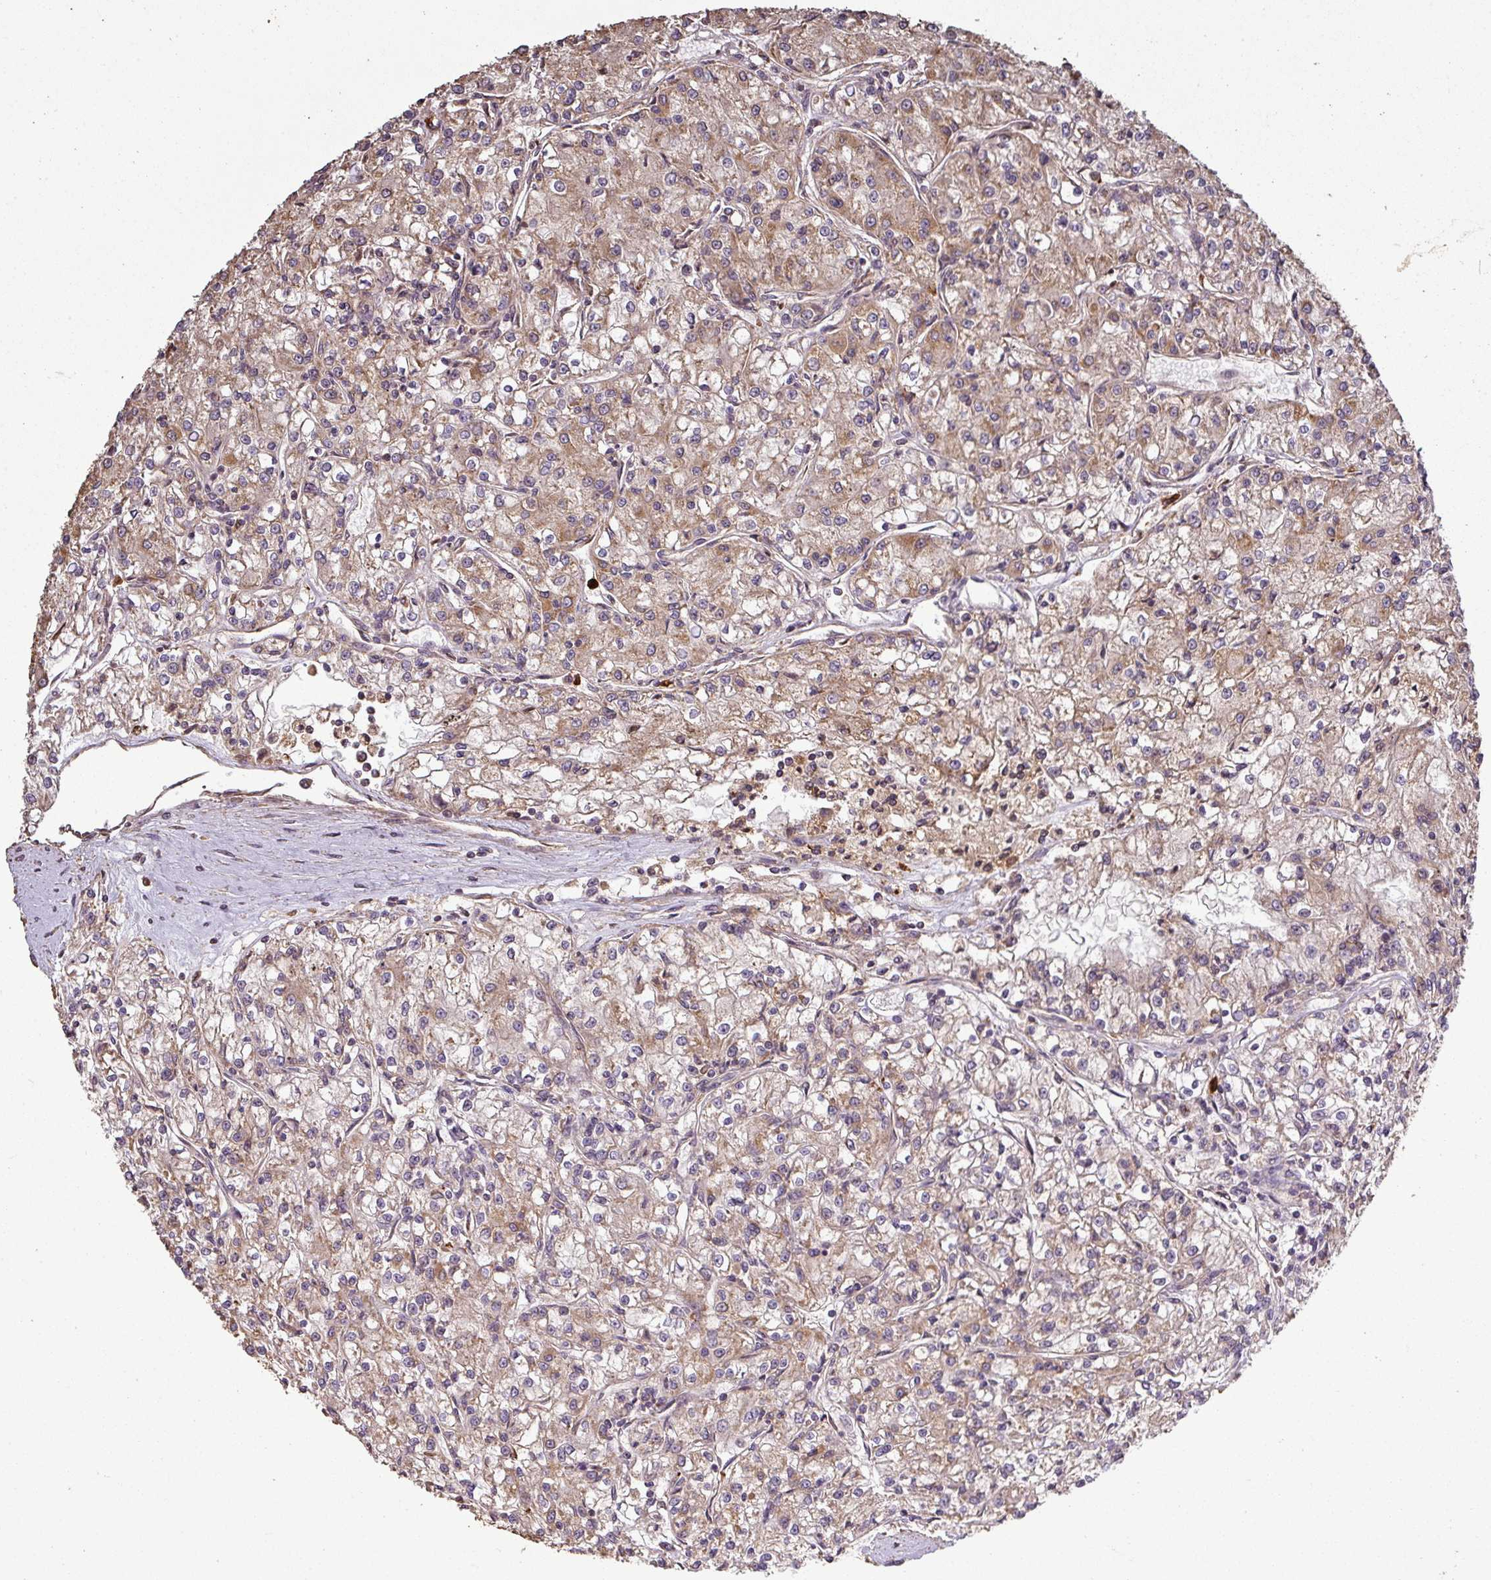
{"staining": {"intensity": "weak", "quantity": ">75%", "location": "cytoplasmic/membranous"}, "tissue": "renal cancer", "cell_type": "Tumor cells", "image_type": "cancer", "snomed": [{"axis": "morphology", "description": "Adenocarcinoma, NOS"}, {"axis": "topography", "description": "Kidney"}], "caption": "Brown immunohistochemical staining in human adenocarcinoma (renal) reveals weak cytoplasmic/membranous staining in about >75% of tumor cells.", "gene": "PLEKHM1", "patient": {"sex": "female", "age": 59}}